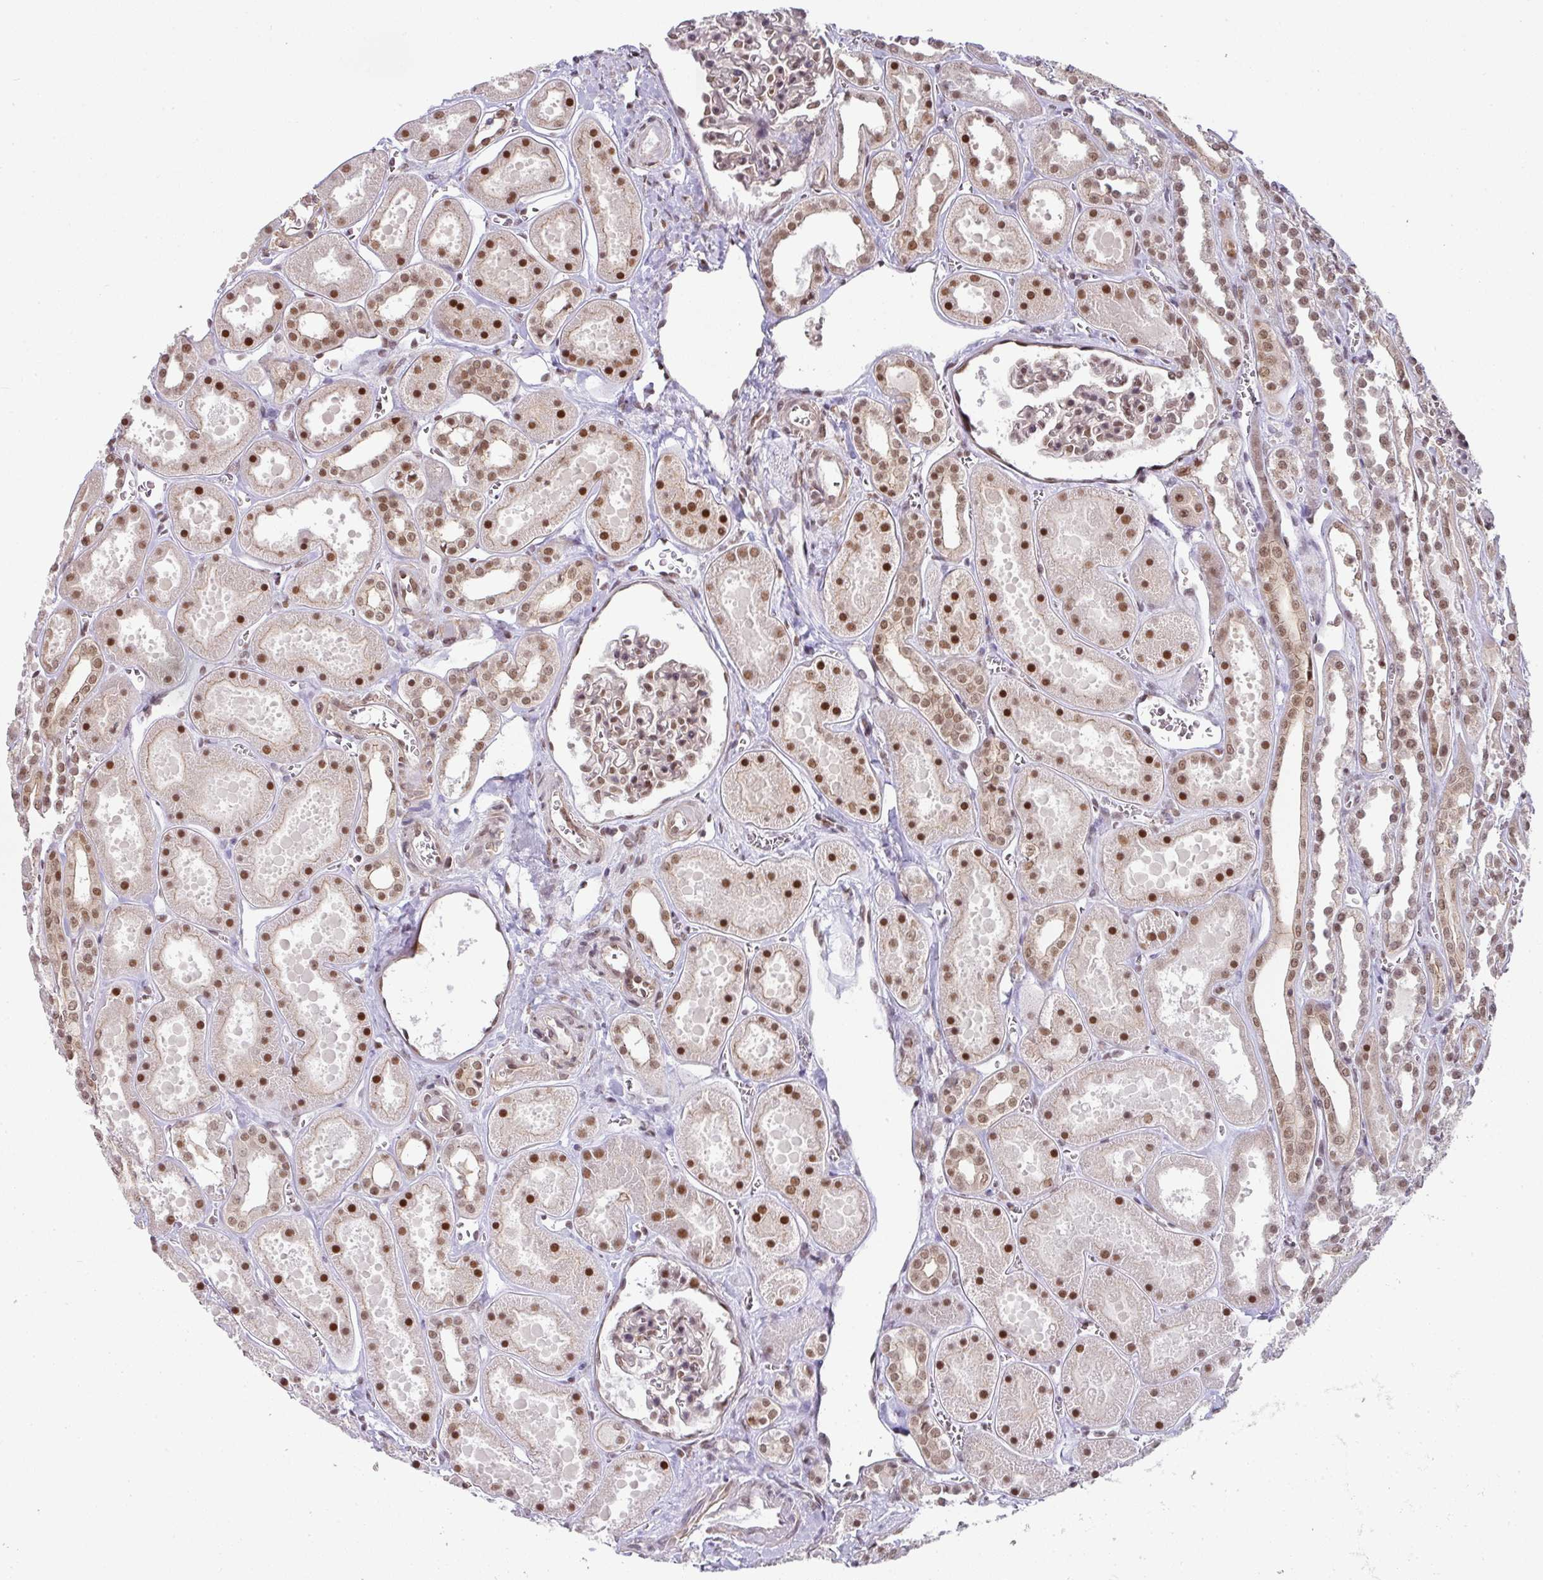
{"staining": {"intensity": "moderate", "quantity": "25%-75%", "location": "nuclear"}, "tissue": "kidney", "cell_type": "Cells in glomeruli", "image_type": "normal", "snomed": [{"axis": "morphology", "description": "Normal tissue, NOS"}, {"axis": "topography", "description": "Kidney"}], "caption": "Kidney stained with a protein marker displays moderate staining in cells in glomeruli.", "gene": "NCOA5", "patient": {"sex": "female", "age": 41}}